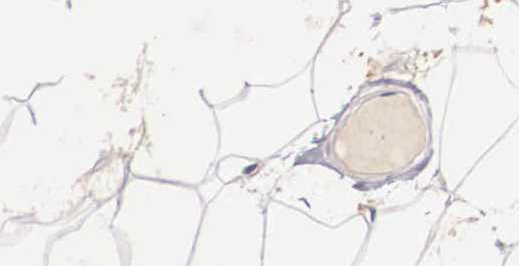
{"staining": {"intensity": "negative", "quantity": "none", "location": "none"}, "tissue": "adipose tissue", "cell_type": "Adipocytes", "image_type": "normal", "snomed": [{"axis": "morphology", "description": "Normal tissue, NOS"}, {"axis": "topography", "description": "Breast"}], "caption": "Immunohistochemical staining of unremarkable adipose tissue displays no significant staining in adipocytes. (Stains: DAB (3,3'-diaminobenzidine) IHC with hematoxylin counter stain, Microscopy: brightfield microscopy at high magnification).", "gene": "RENBP", "patient": {"sex": "female", "age": 44}}